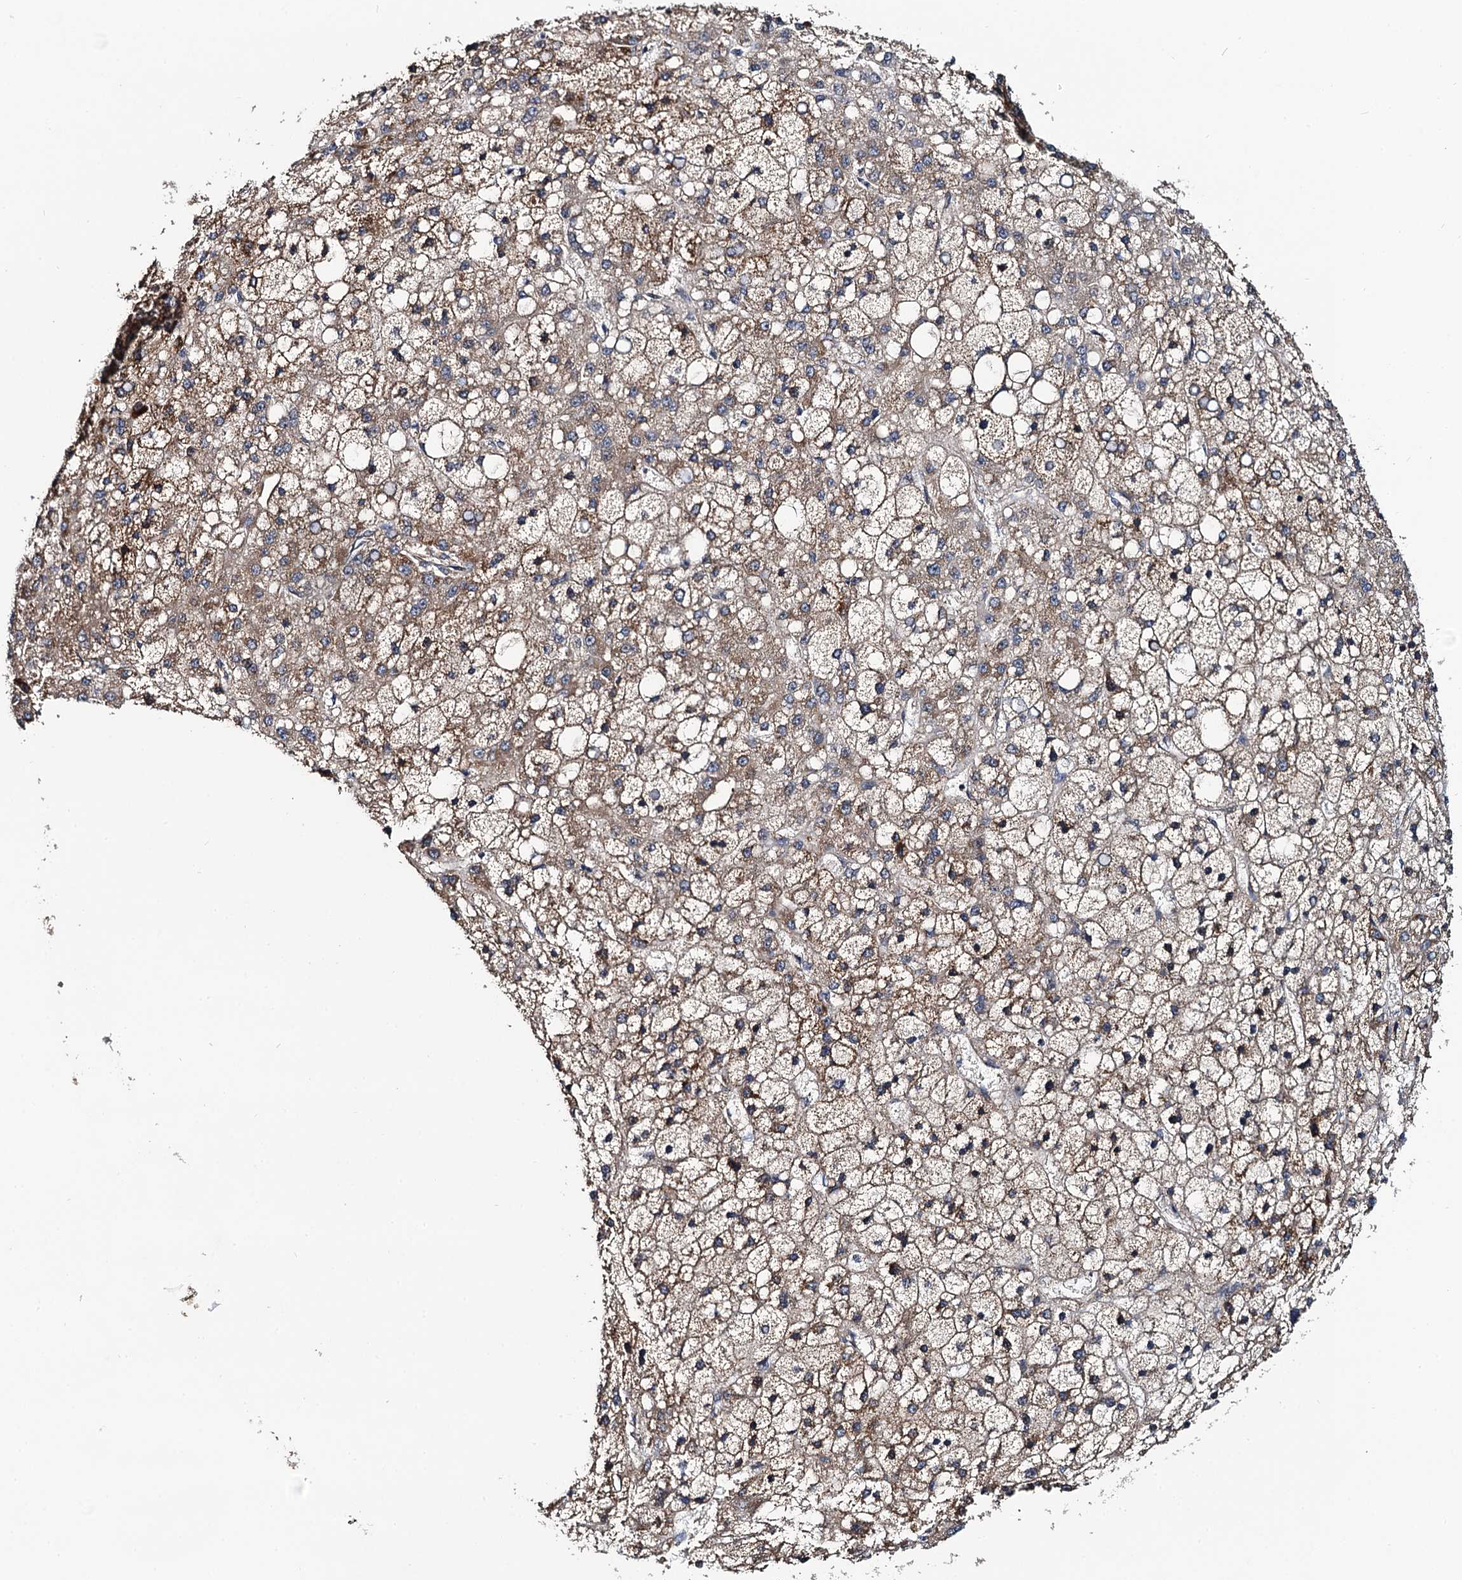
{"staining": {"intensity": "strong", "quantity": "25%-75%", "location": "cytoplasmic/membranous"}, "tissue": "liver cancer", "cell_type": "Tumor cells", "image_type": "cancer", "snomed": [{"axis": "morphology", "description": "Carcinoma, Hepatocellular, NOS"}, {"axis": "topography", "description": "Liver"}], "caption": "This micrograph exhibits immunohistochemistry (IHC) staining of human liver cancer (hepatocellular carcinoma), with high strong cytoplasmic/membranous expression in about 25%-75% of tumor cells.", "gene": "NEK1", "patient": {"sex": "male", "age": 67}}